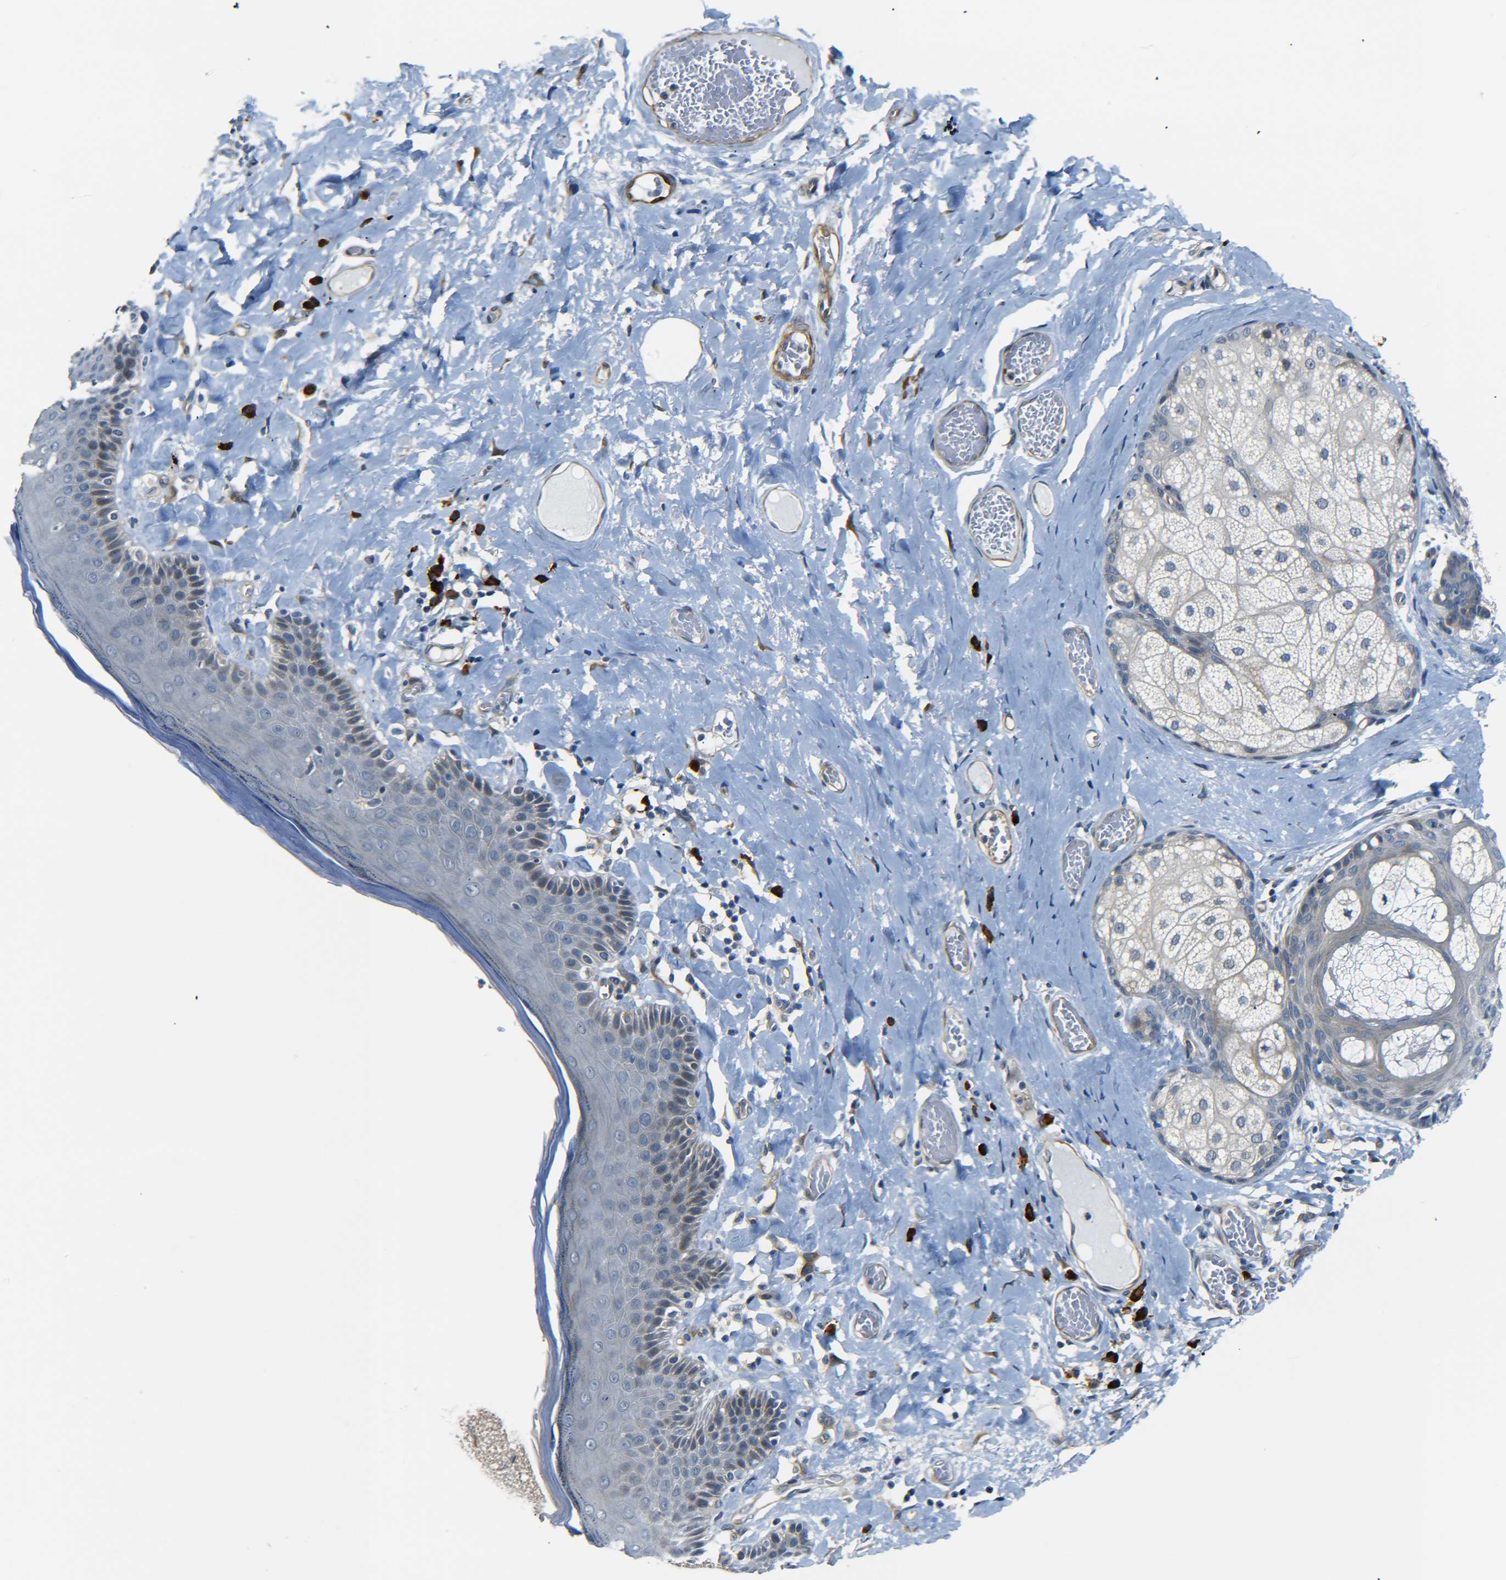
{"staining": {"intensity": "weak", "quantity": "<25%", "location": "cytoplasmic/membranous"}, "tissue": "skin", "cell_type": "Epidermal cells", "image_type": "normal", "snomed": [{"axis": "morphology", "description": "Normal tissue, NOS"}, {"axis": "topography", "description": "Anal"}], "caption": "IHC of unremarkable human skin demonstrates no expression in epidermal cells.", "gene": "MEIS1", "patient": {"sex": "male", "age": 69}}